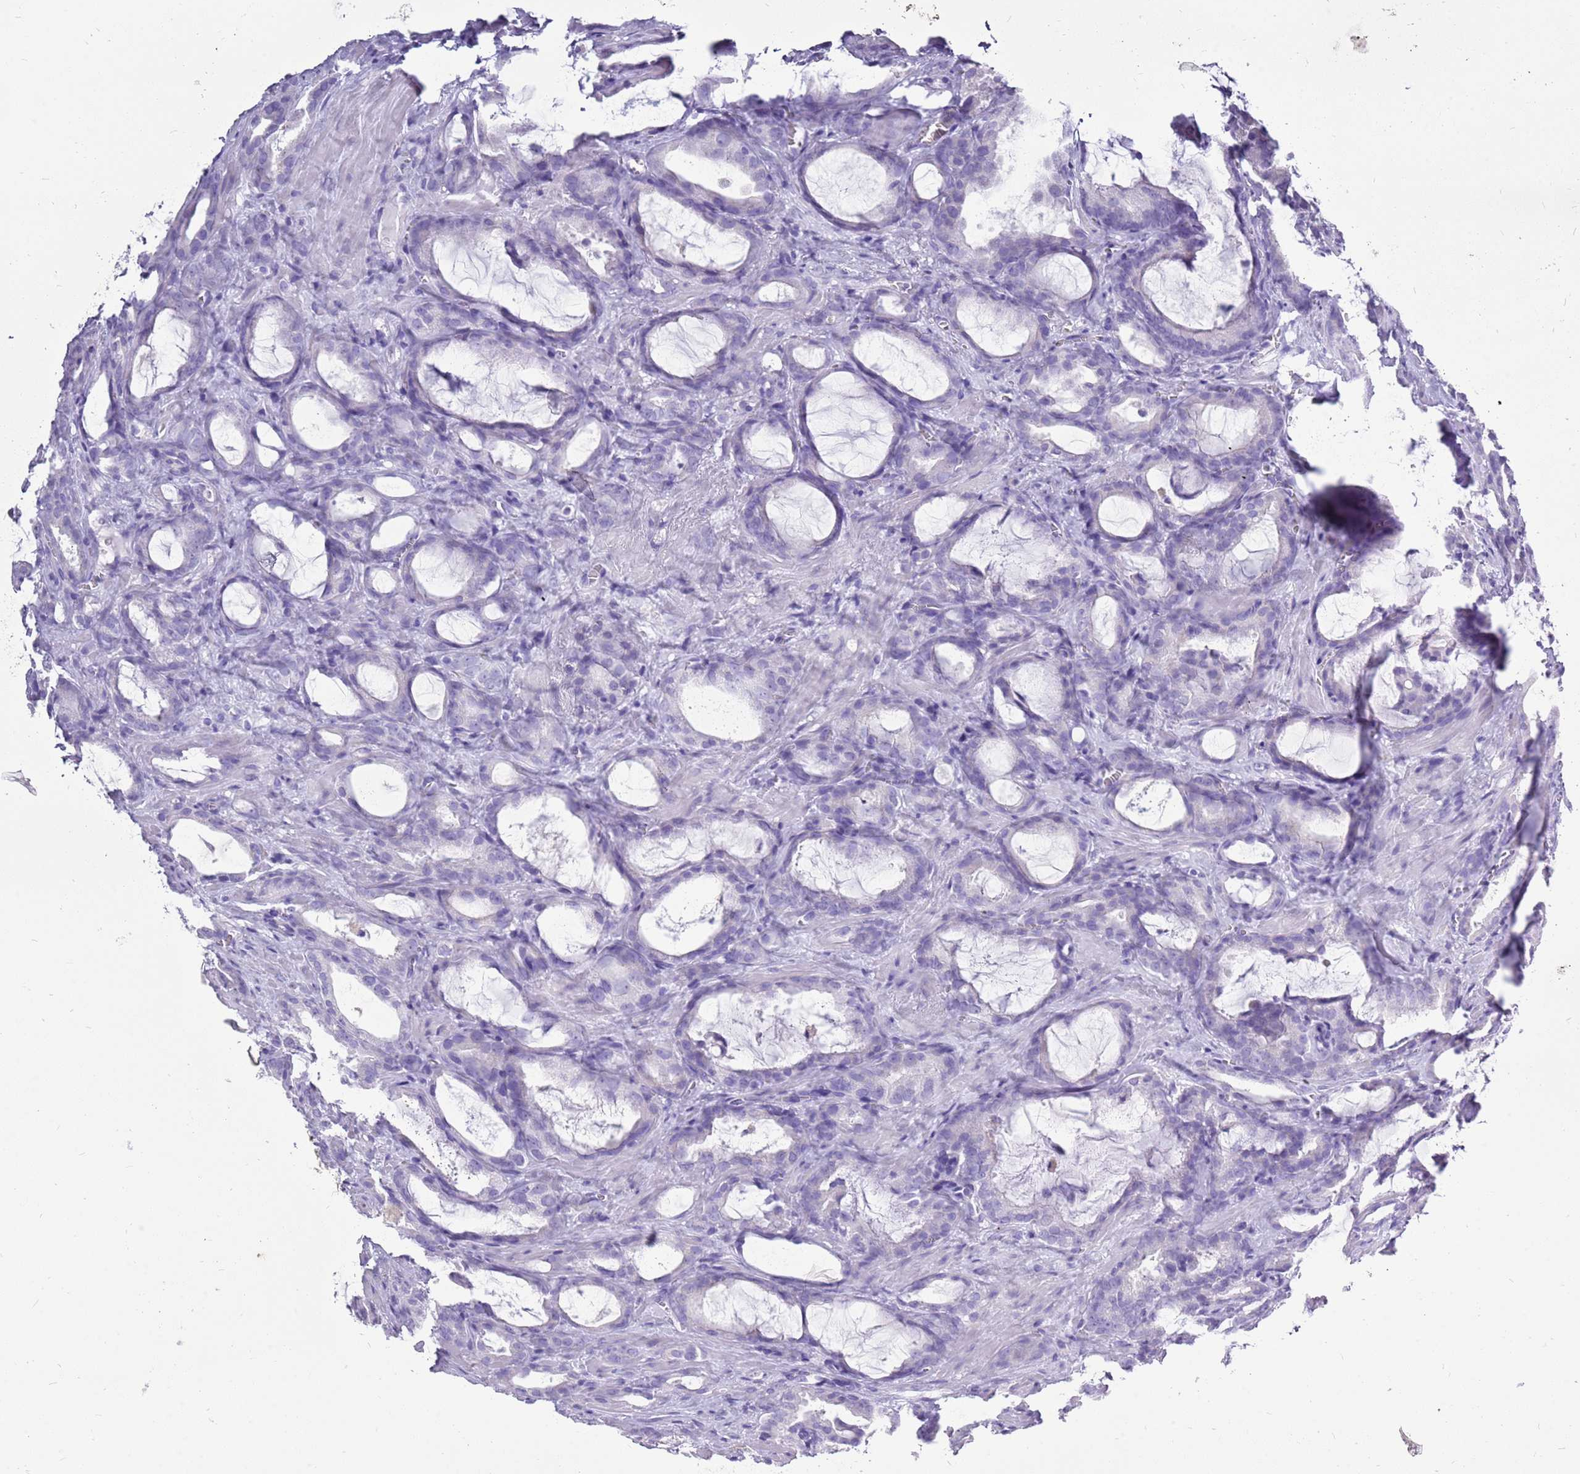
{"staining": {"intensity": "negative", "quantity": "none", "location": "none"}, "tissue": "prostate cancer", "cell_type": "Tumor cells", "image_type": "cancer", "snomed": [{"axis": "morphology", "description": "Adenocarcinoma, High grade"}, {"axis": "topography", "description": "Prostate"}], "caption": "The image exhibits no staining of tumor cells in high-grade adenocarcinoma (prostate).", "gene": "ACSS3", "patient": {"sex": "male", "age": 72}}